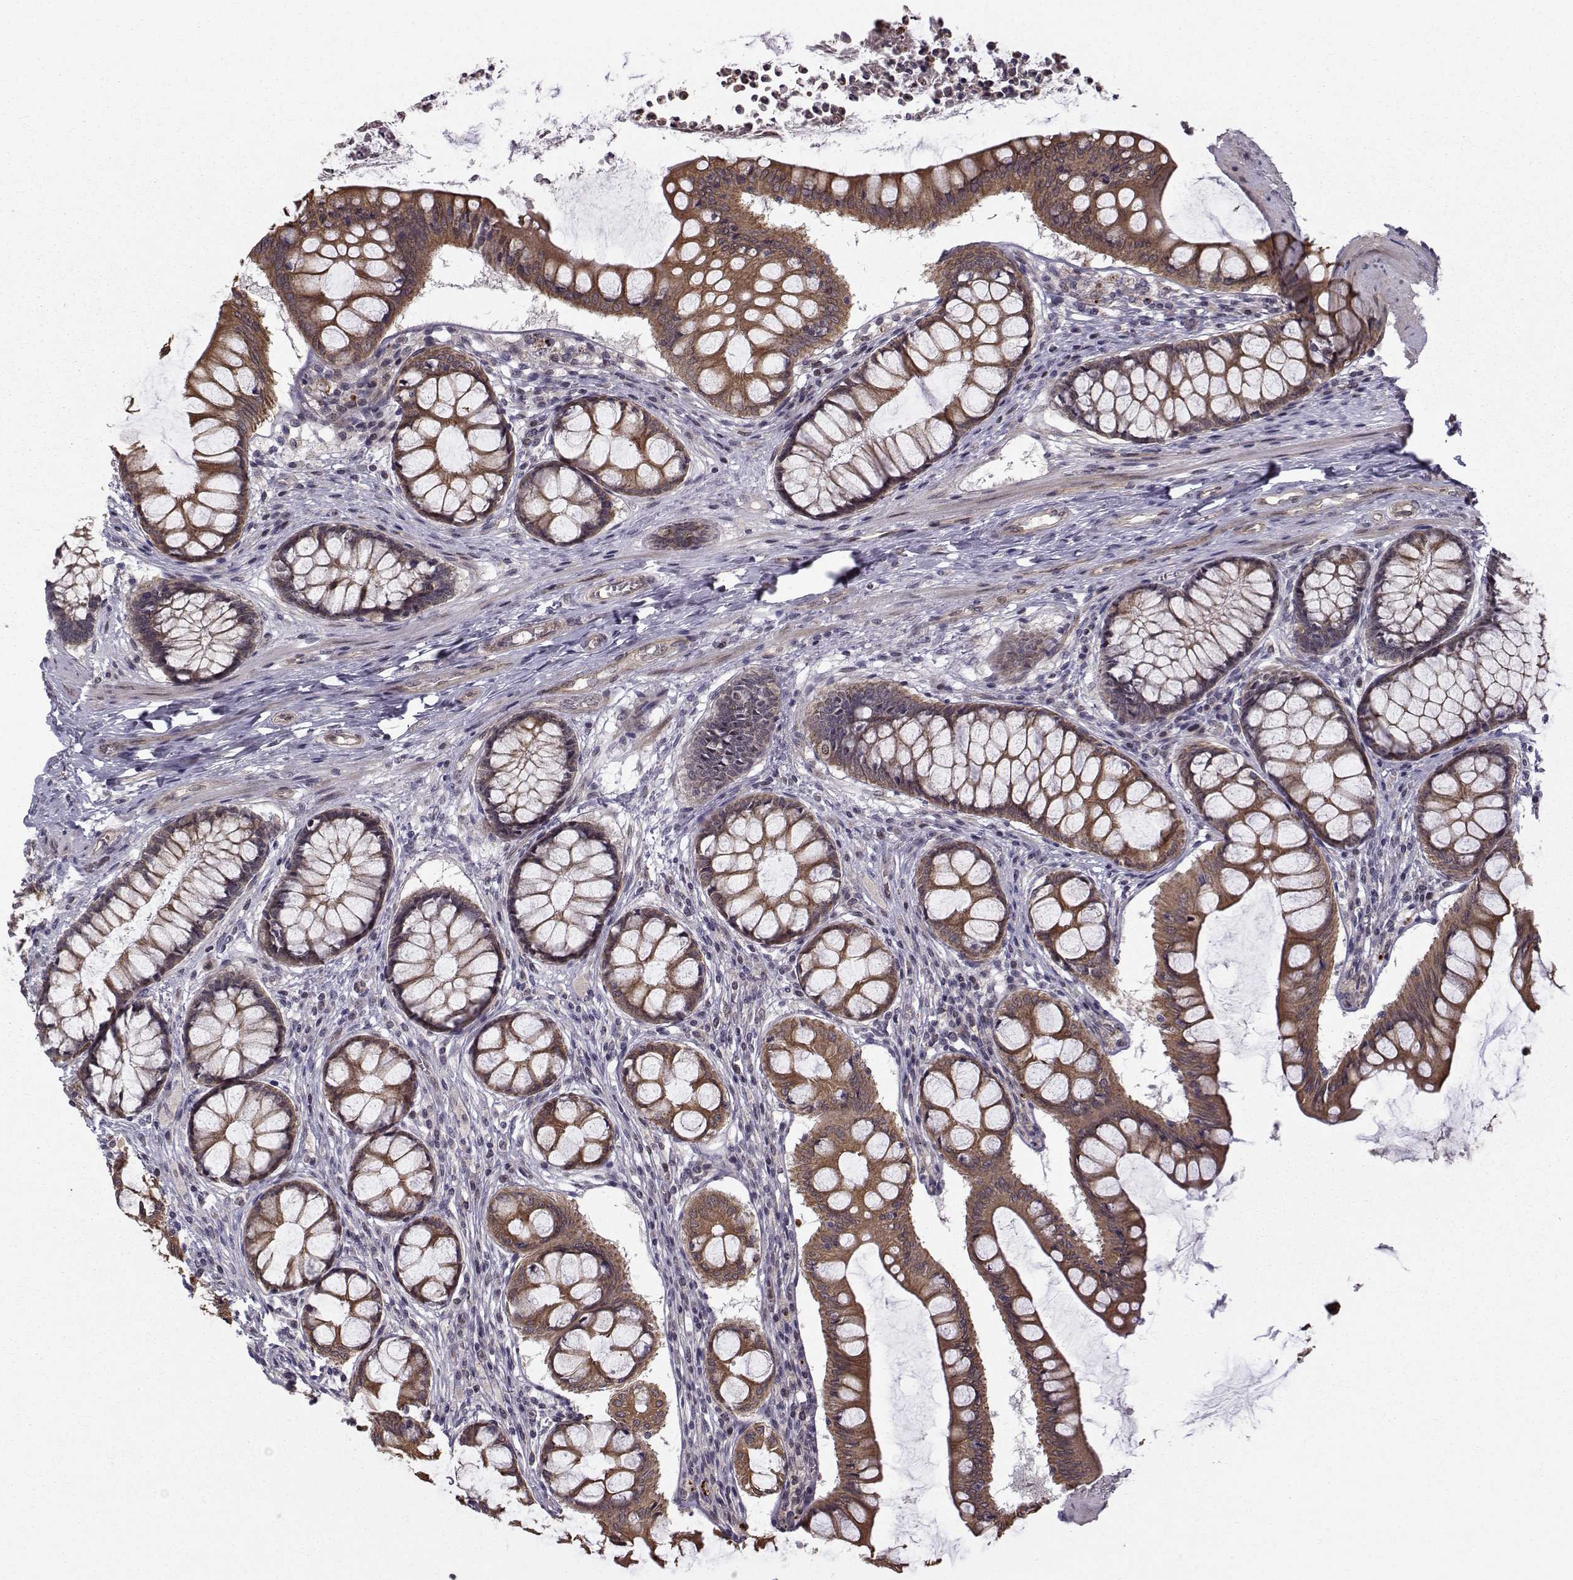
{"staining": {"intensity": "weak", "quantity": ">75%", "location": "cytoplasmic/membranous"}, "tissue": "colon", "cell_type": "Endothelial cells", "image_type": "normal", "snomed": [{"axis": "morphology", "description": "Normal tissue, NOS"}, {"axis": "topography", "description": "Colon"}], "caption": "This image reveals IHC staining of benign human colon, with low weak cytoplasmic/membranous staining in about >75% of endothelial cells.", "gene": "APC", "patient": {"sex": "female", "age": 65}}